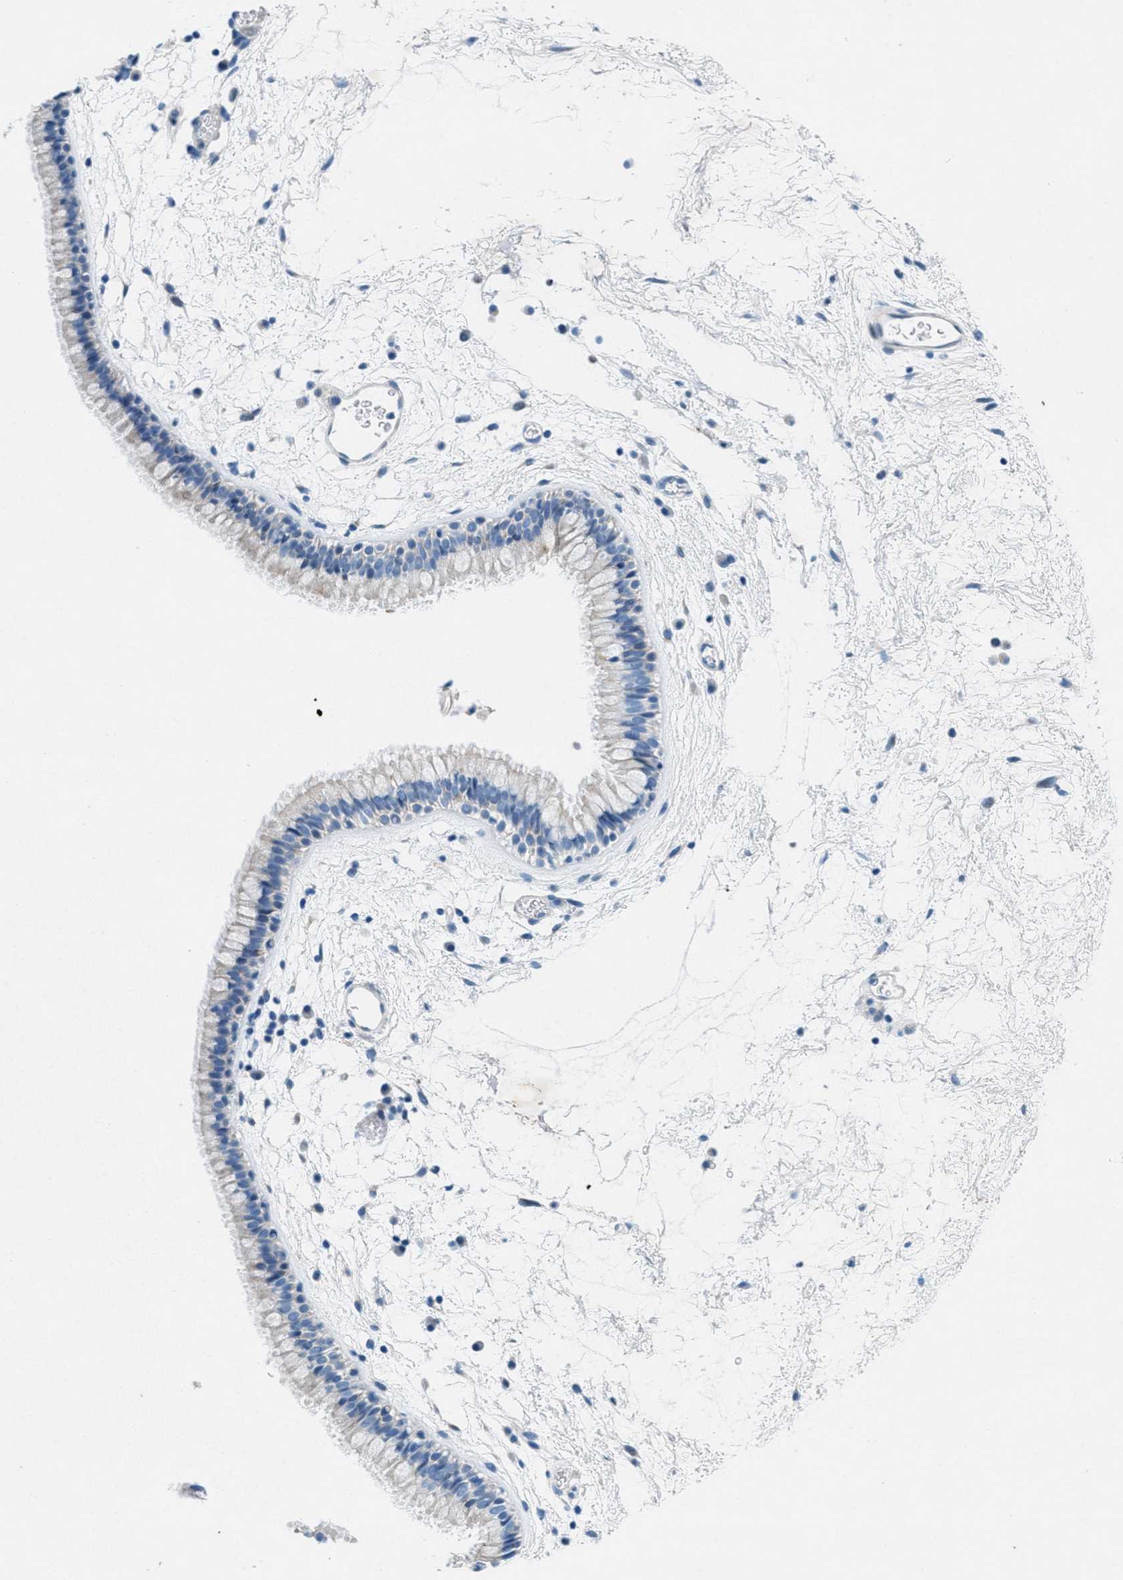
{"staining": {"intensity": "weak", "quantity": "<25%", "location": "cytoplasmic/membranous"}, "tissue": "nasopharynx", "cell_type": "Respiratory epithelial cells", "image_type": "normal", "snomed": [{"axis": "morphology", "description": "Normal tissue, NOS"}, {"axis": "morphology", "description": "Inflammation, NOS"}, {"axis": "topography", "description": "Nasopharynx"}], "caption": "A high-resolution image shows immunohistochemistry staining of normal nasopharynx, which exhibits no significant expression in respiratory epithelial cells.", "gene": "MFSD13A", "patient": {"sex": "male", "age": 48}}